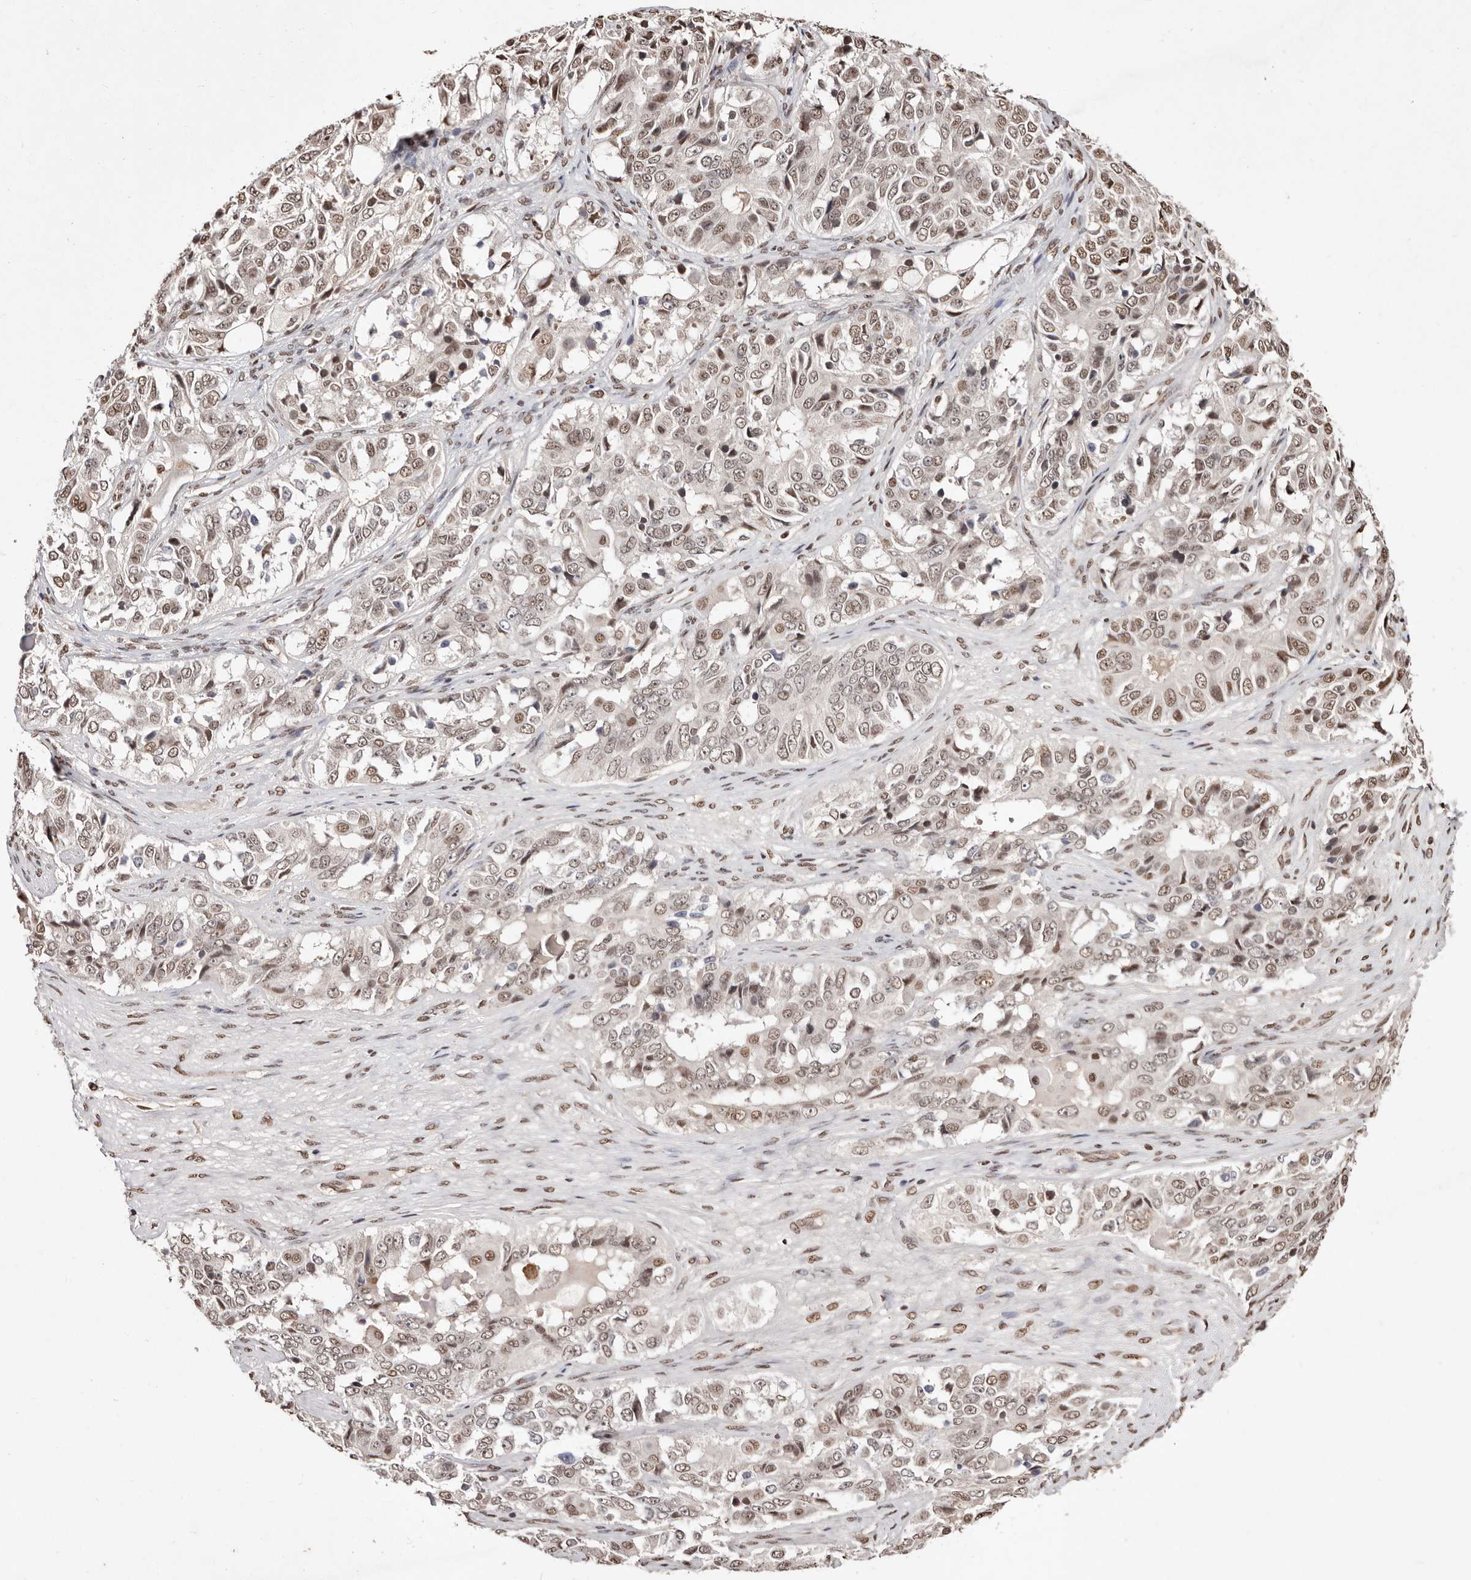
{"staining": {"intensity": "moderate", "quantity": ">75%", "location": "nuclear"}, "tissue": "ovarian cancer", "cell_type": "Tumor cells", "image_type": "cancer", "snomed": [{"axis": "morphology", "description": "Carcinoma, endometroid"}, {"axis": "topography", "description": "Ovary"}], "caption": "IHC photomicrograph of neoplastic tissue: human ovarian cancer (endometroid carcinoma) stained using immunohistochemistry shows medium levels of moderate protein expression localized specifically in the nuclear of tumor cells, appearing as a nuclear brown color.", "gene": "BICRAL", "patient": {"sex": "female", "age": 51}}